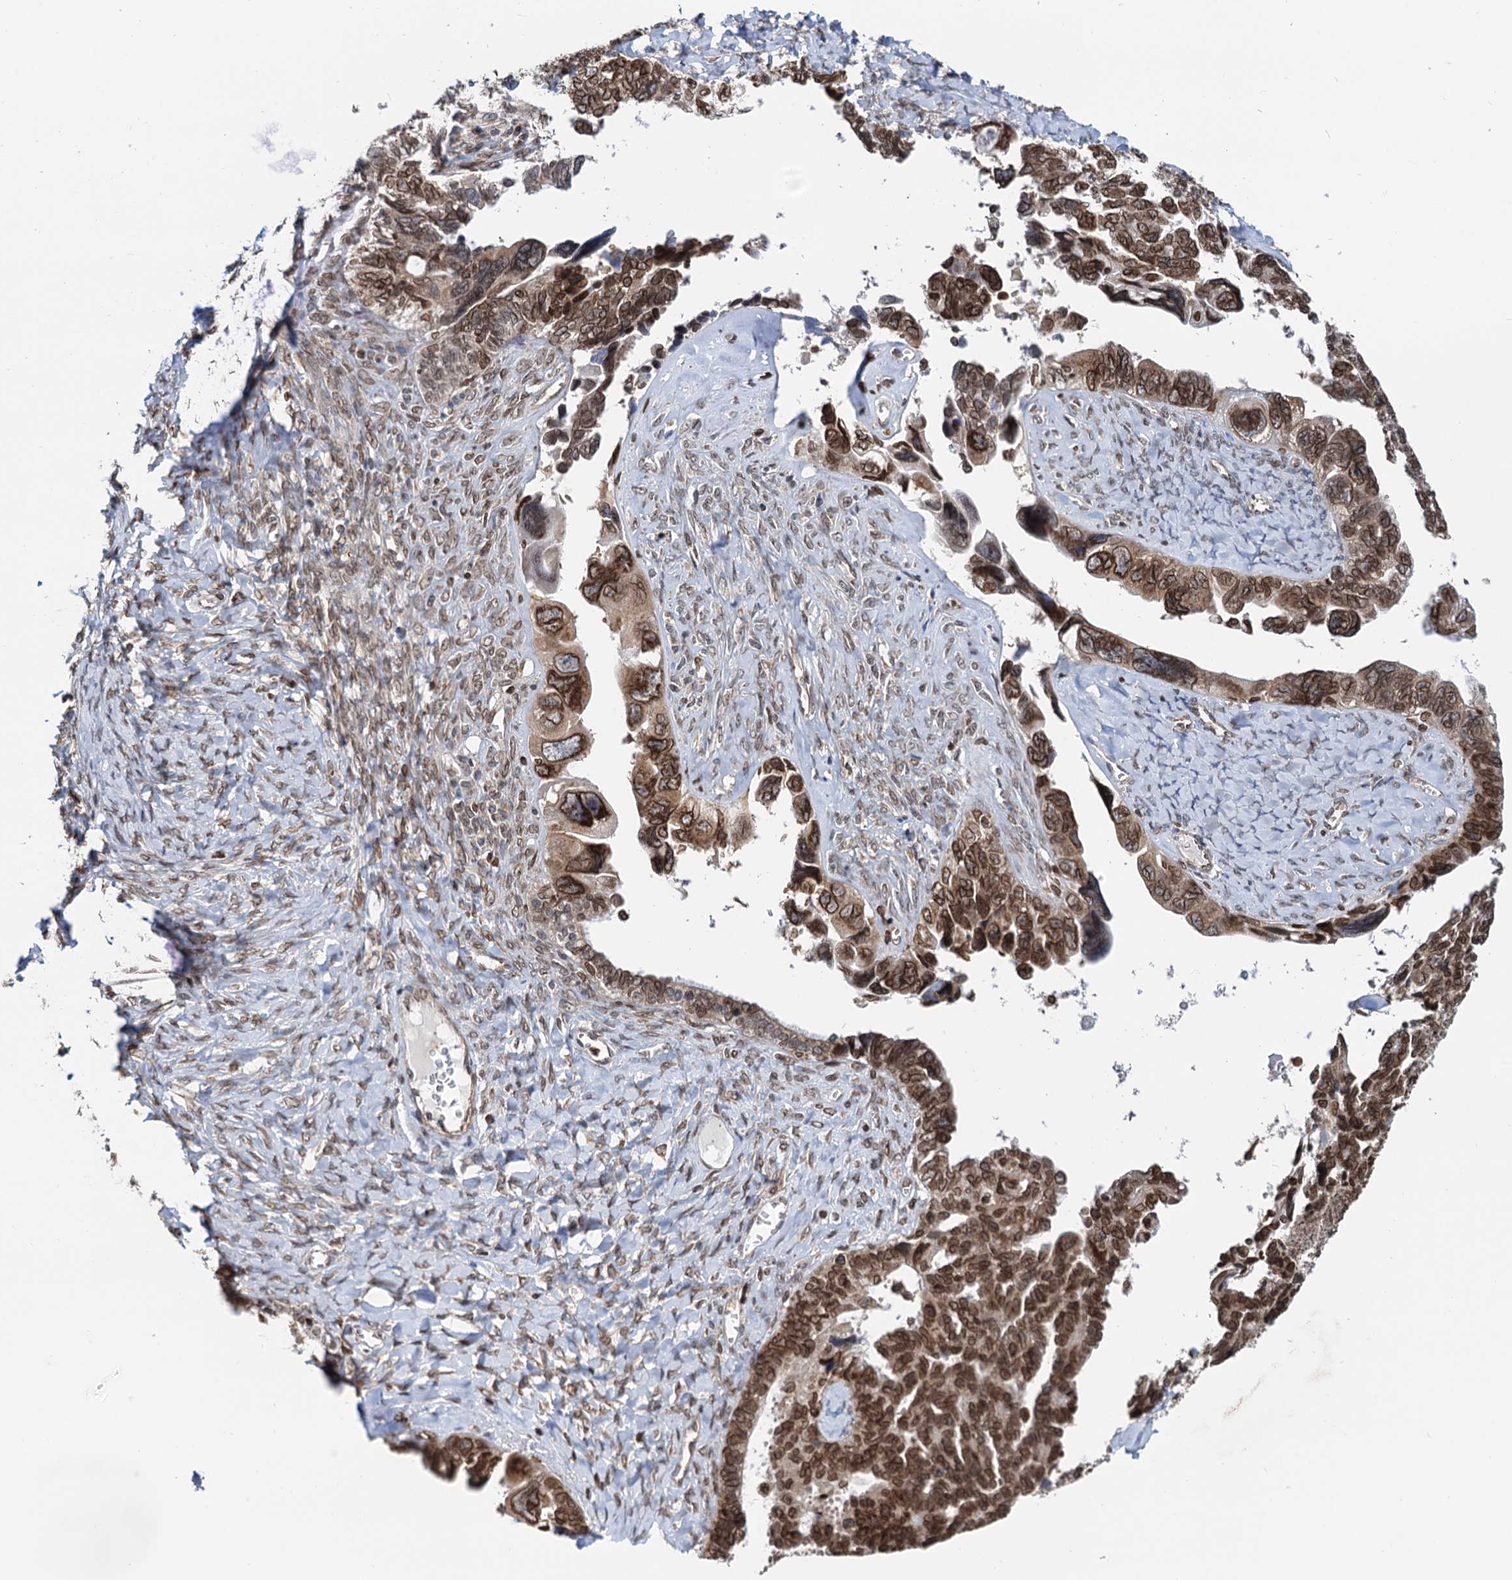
{"staining": {"intensity": "strong", "quantity": ">75%", "location": "nuclear"}, "tissue": "ovarian cancer", "cell_type": "Tumor cells", "image_type": "cancer", "snomed": [{"axis": "morphology", "description": "Cystadenocarcinoma, serous, NOS"}, {"axis": "topography", "description": "Ovary"}], "caption": "There is high levels of strong nuclear expression in tumor cells of ovarian serous cystadenocarcinoma, as demonstrated by immunohistochemical staining (brown color).", "gene": "ZC3H13", "patient": {"sex": "female", "age": 79}}